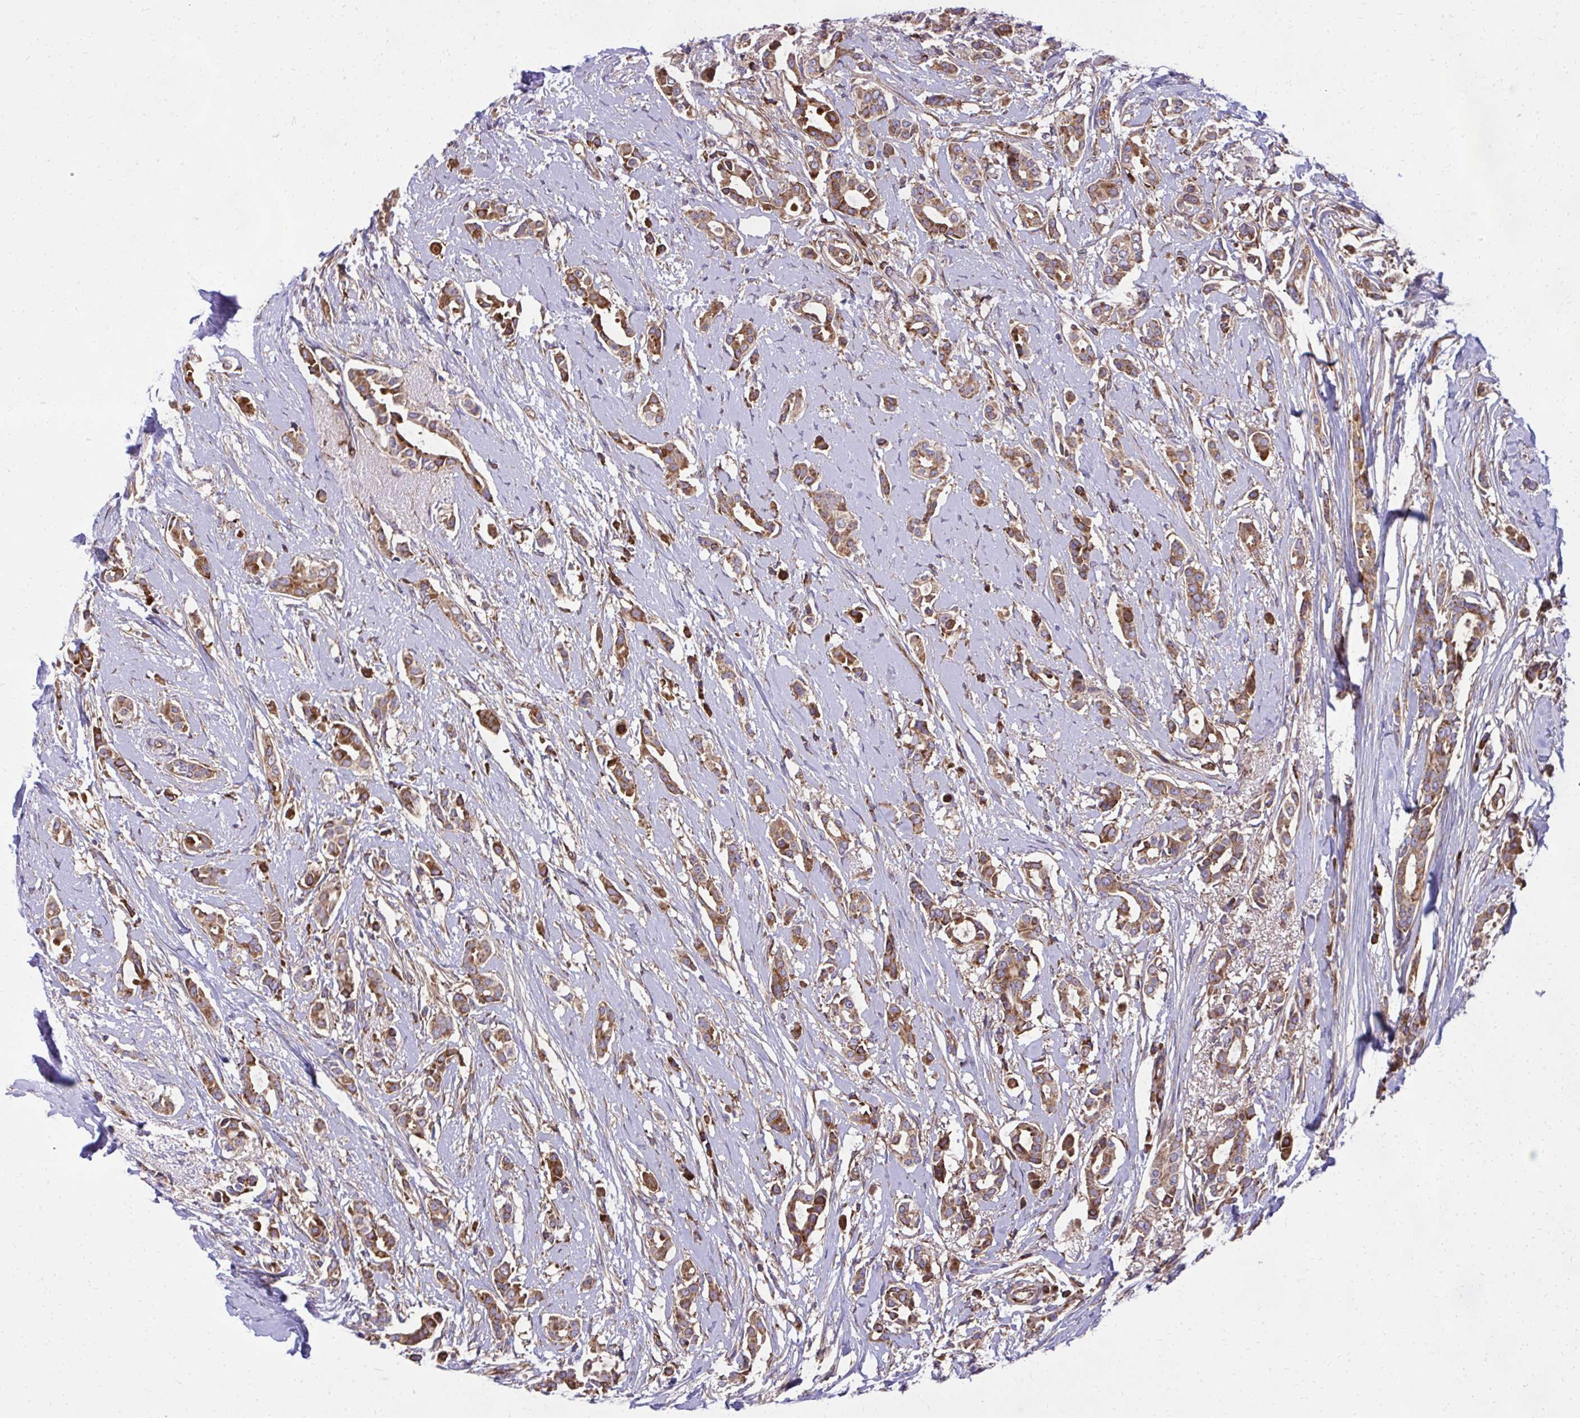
{"staining": {"intensity": "moderate", "quantity": ">75%", "location": "cytoplasmic/membranous"}, "tissue": "breast cancer", "cell_type": "Tumor cells", "image_type": "cancer", "snomed": [{"axis": "morphology", "description": "Duct carcinoma"}, {"axis": "topography", "description": "Breast"}], "caption": "IHC photomicrograph of human intraductal carcinoma (breast) stained for a protein (brown), which exhibits medium levels of moderate cytoplasmic/membranous positivity in approximately >75% of tumor cells.", "gene": "NMNAT3", "patient": {"sex": "female", "age": 64}}